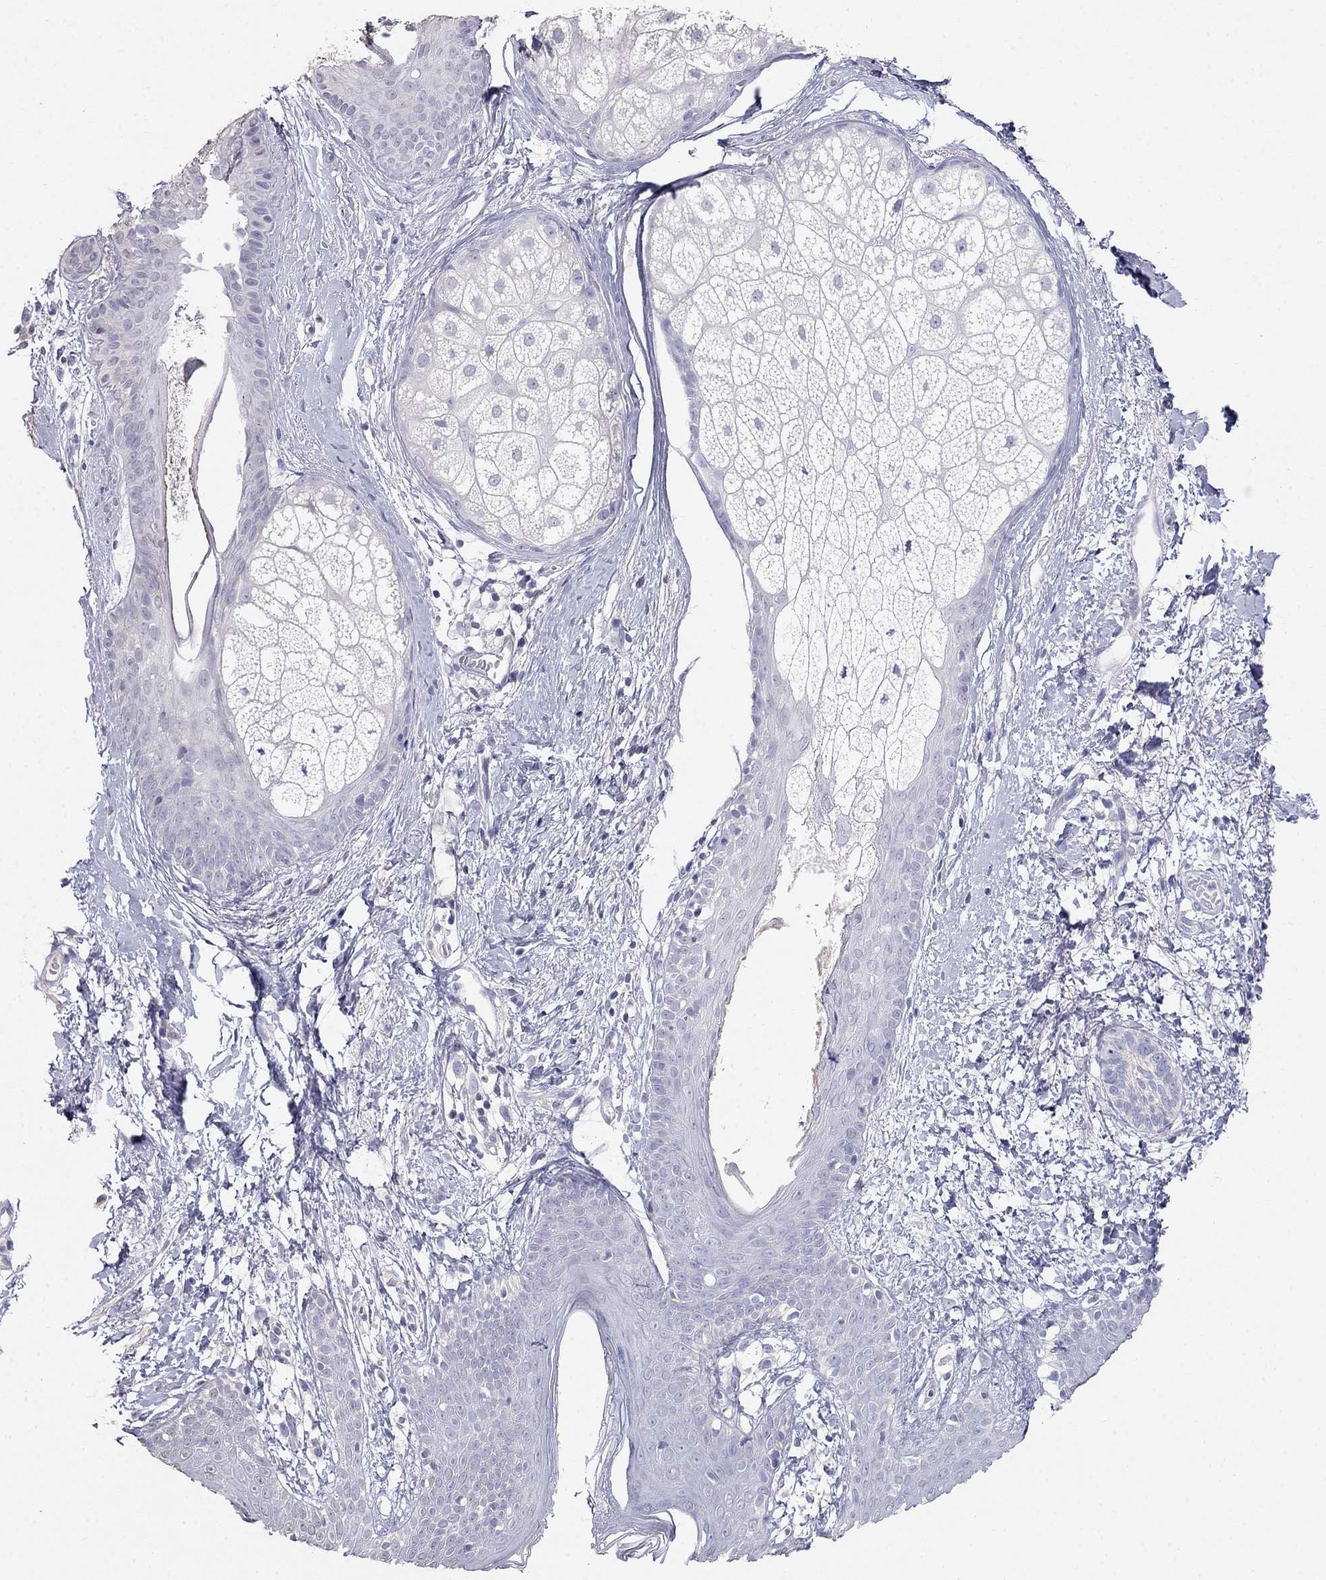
{"staining": {"intensity": "negative", "quantity": "none", "location": "none"}, "tissue": "skin cancer", "cell_type": "Tumor cells", "image_type": "cancer", "snomed": [{"axis": "morphology", "description": "Normal tissue, NOS"}, {"axis": "morphology", "description": "Basal cell carcinoma"}, {"axis": "topography", "description": "Skin"}], "caption": "This is an immunohistochemistry photomicrograph of human skin cancer. There is no positivity in tumor cells.", "gene": "LY6H", "patient": {"sex": "male", "age": 84}}